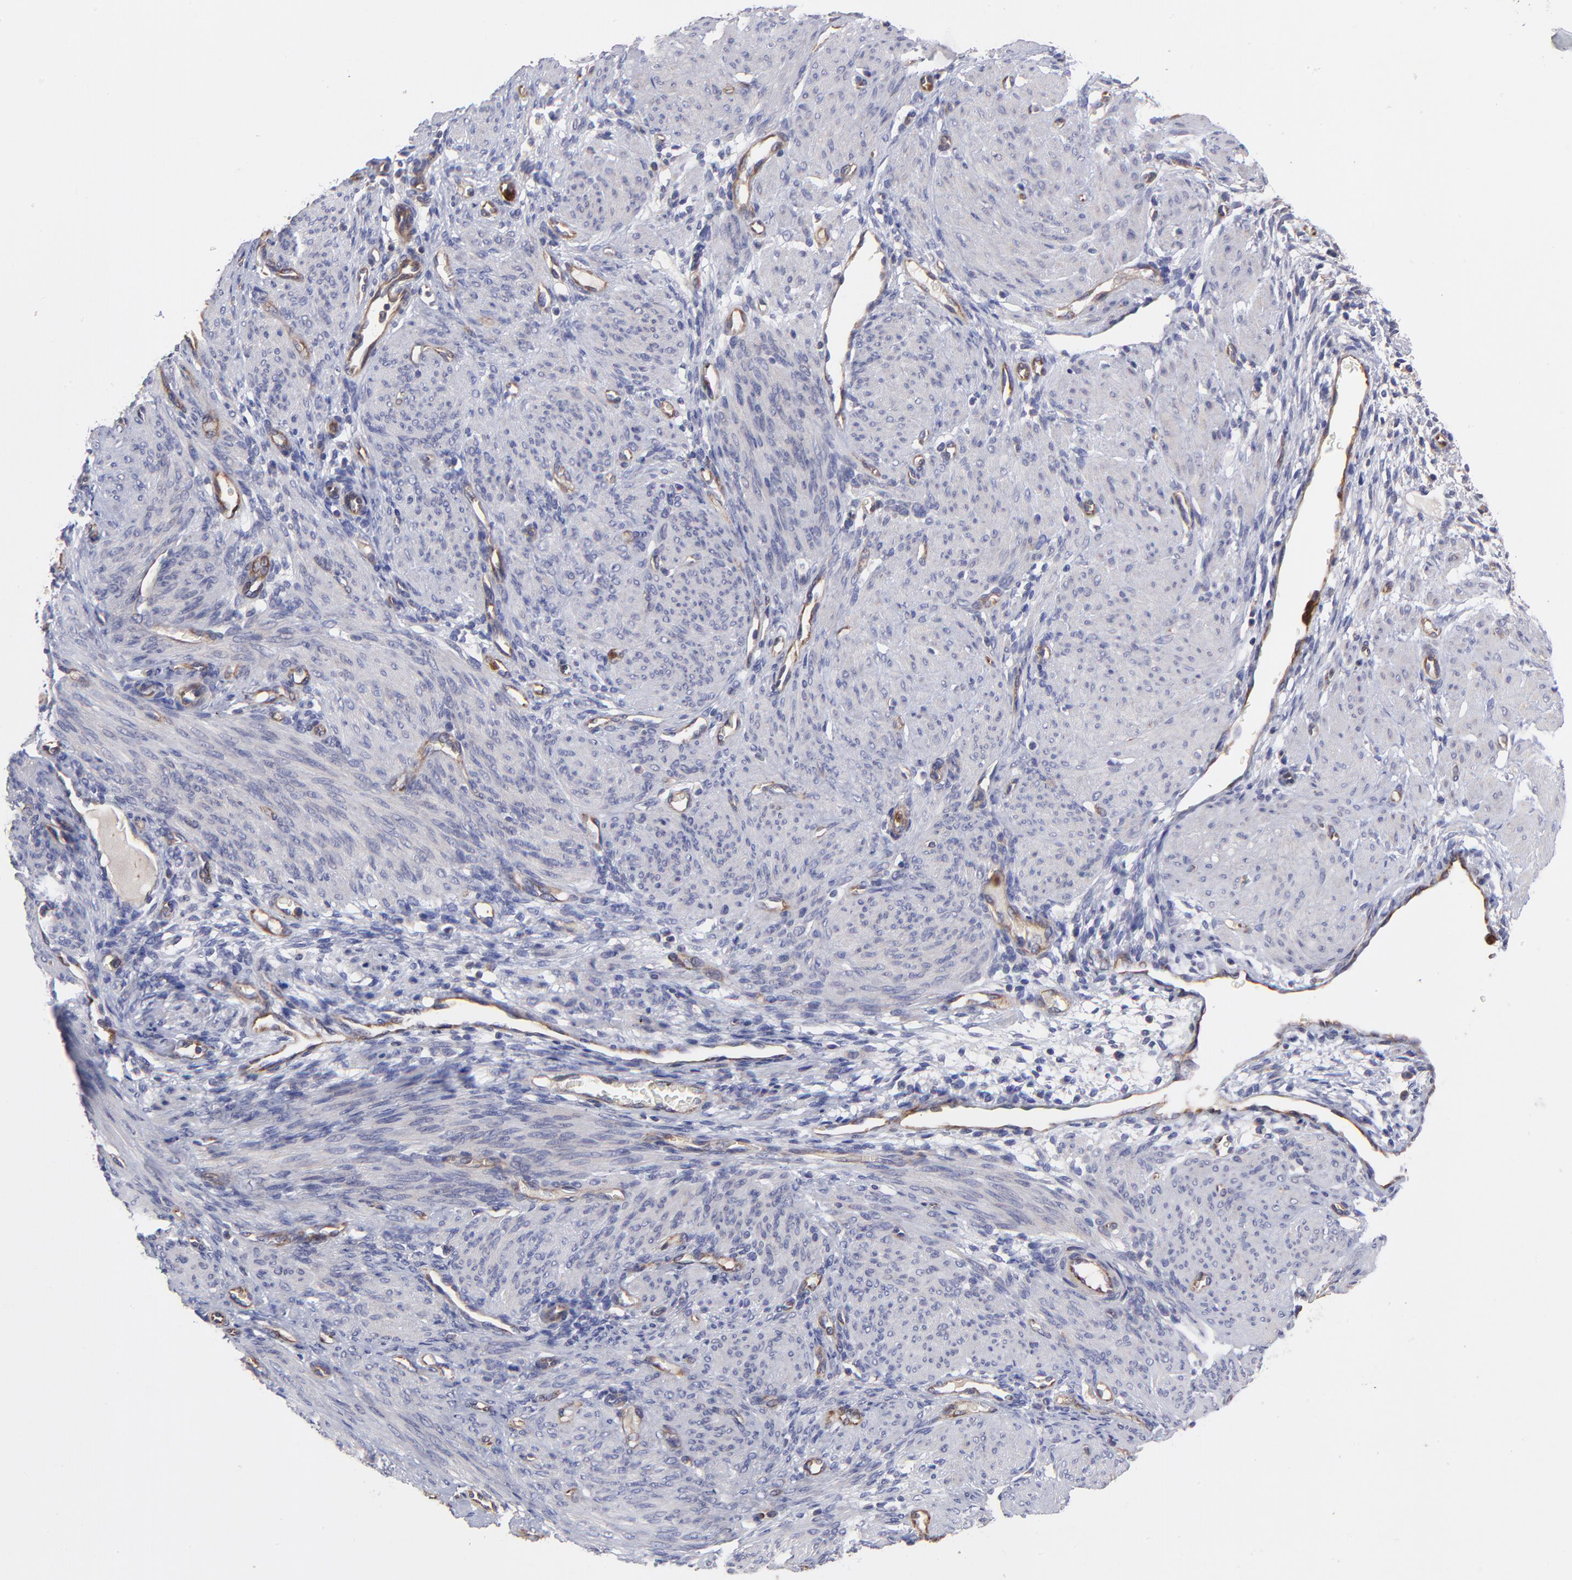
{"staining": {"intensity": "weak", "quantity": "<25%", "location": "cytoplasmic/membranous"}, "tissue": "endometrium", "cell_type": "Cells in endometrial stroma", "image_type": "normal", "snomed": [{"axis": "morphology", "description": "Normal tissue, NOS"}, {"axis": "topography", "description": "Endometrium"}], "caption": "Normal endometrium was stained to show a protein in brown. There is no significant positivity in cells in endometrial stroma. The staining was performed using DAB to visualize the protein expression in brown, while the nuclei were stained in blue with hematoxylin (Magnification: 20x).", "gene": "ASB7", "patient": {"sex": "female", "age": 72}}